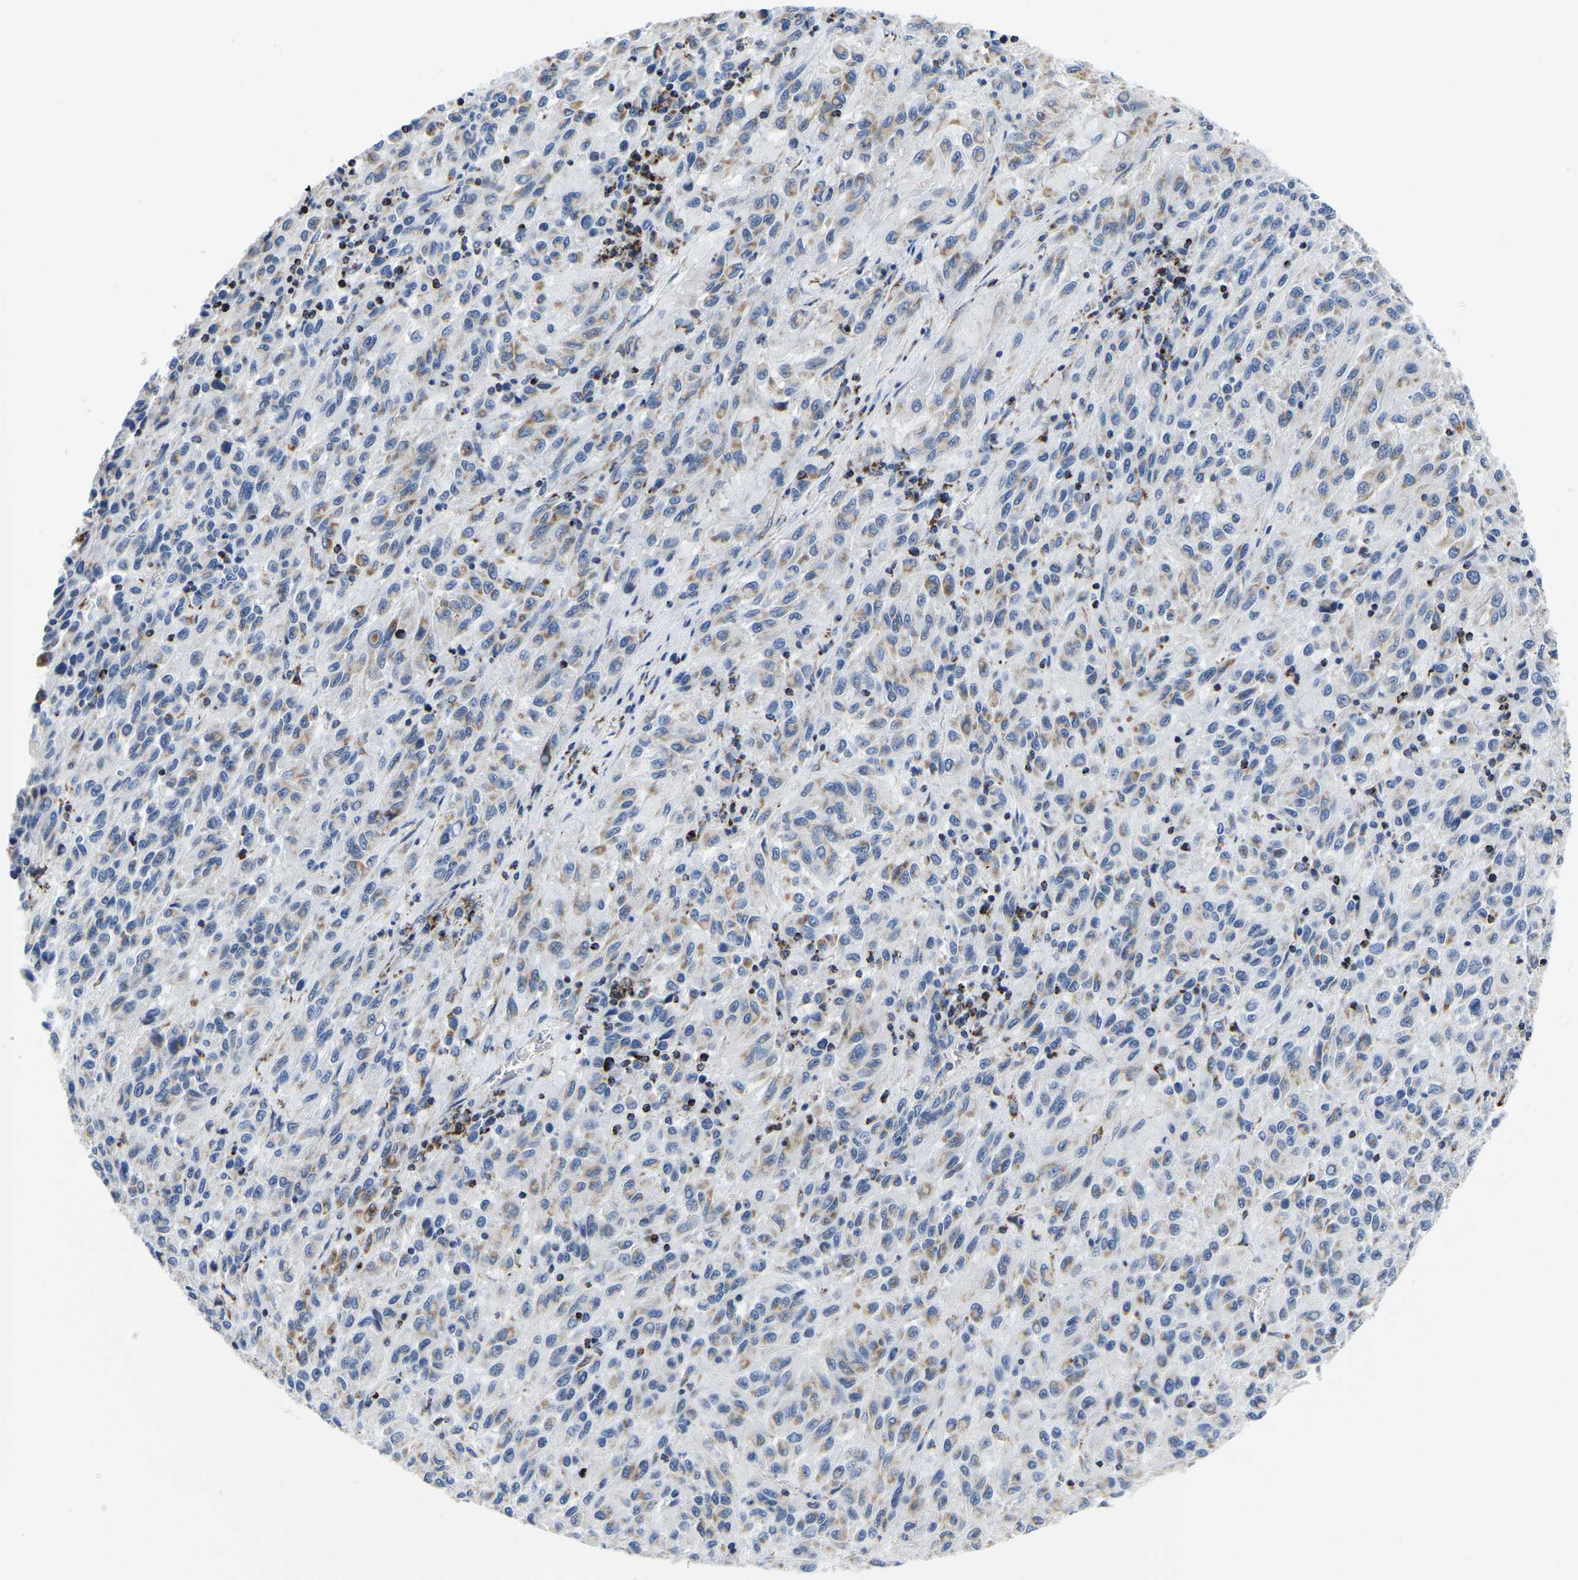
{"staining": {"intensity": "weak", "quantity": "<25%", "location": "cytoplasmic/membranous"}, "tissue": "melanoma", "cell_type": "Tumor cells", "image_type": "cancer", "snomed": [{"axis": "morphology", "description": "Malignant melanoma, Metastatic site"}, {"axis": "topography", "description": "Lung"}], "caption": "Micrograph shows no significant protein positivity in tumor cells of melanoma.", "gene": "SFXN1", "patient": {"sex": "male", "age": 64}}